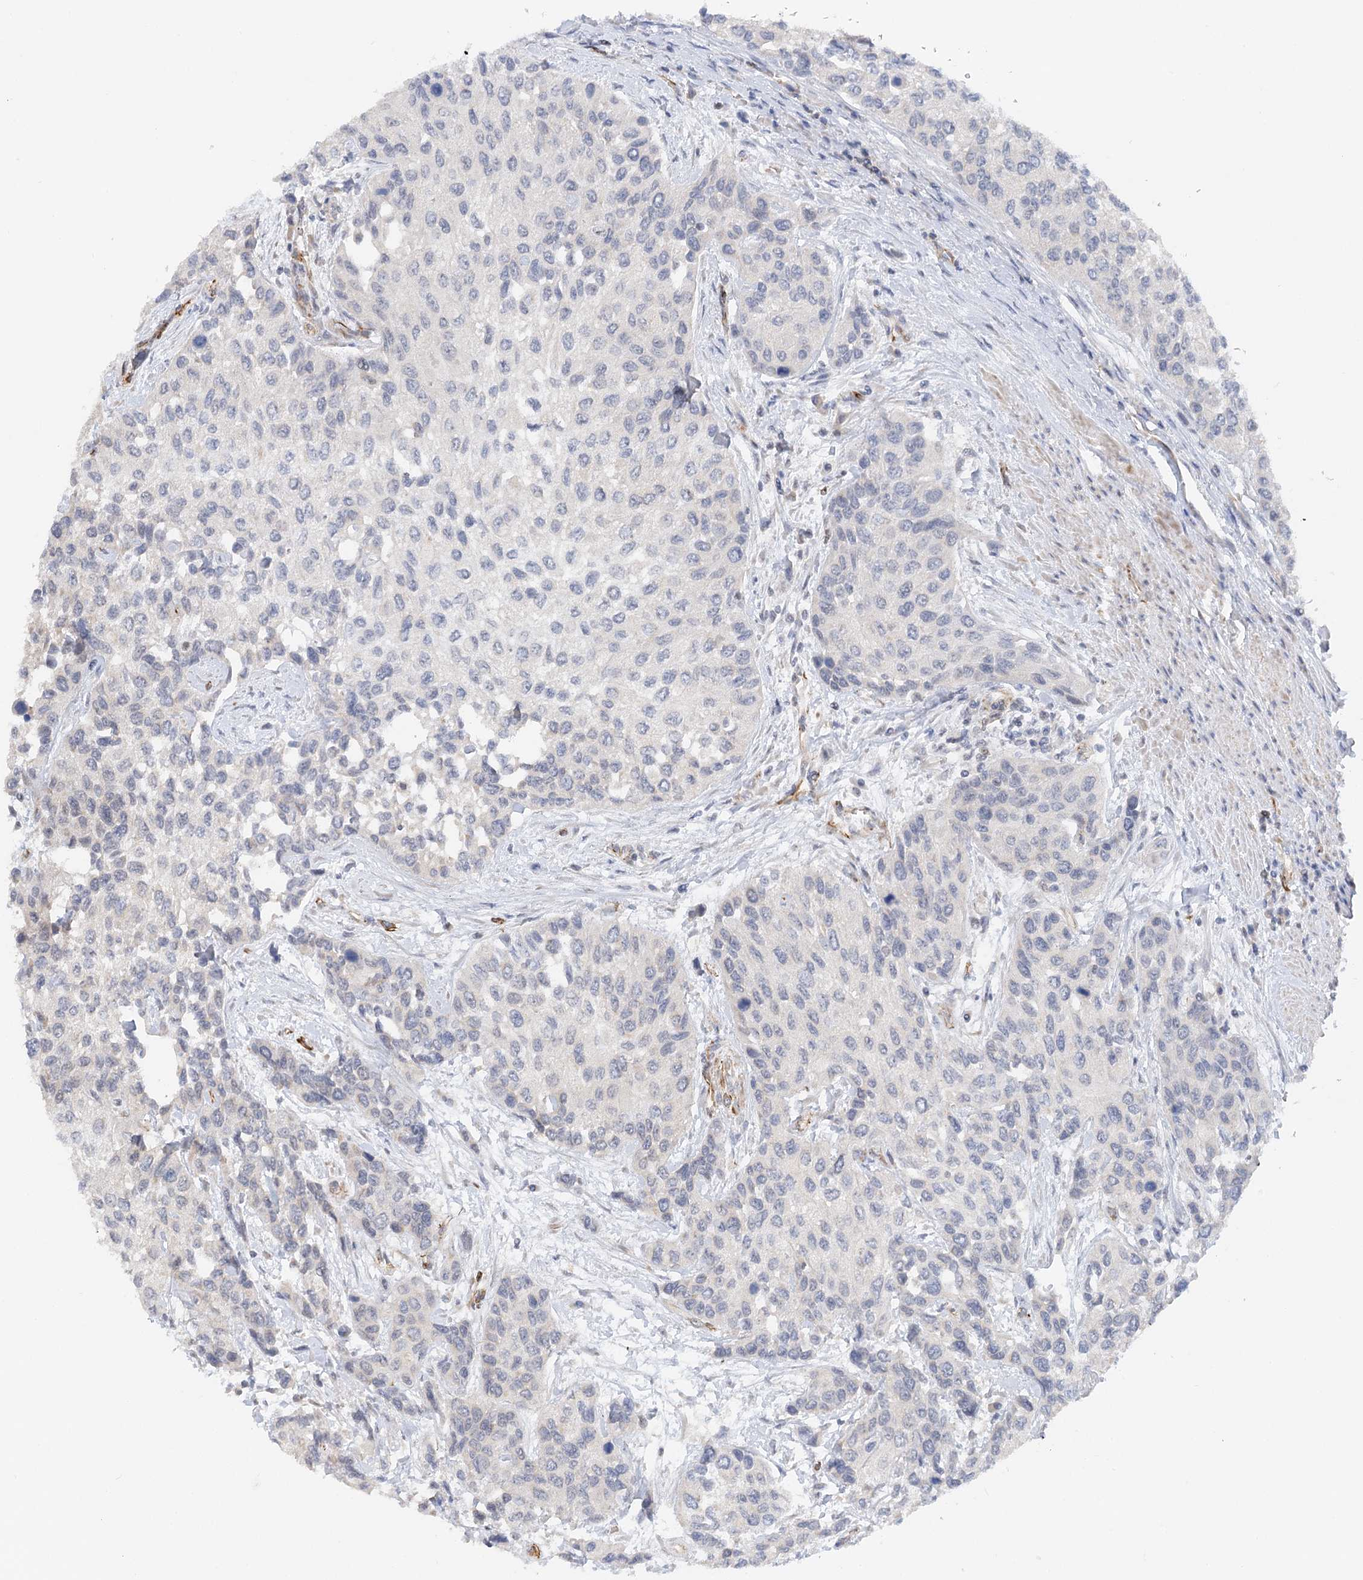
{"staining": {"intensity": "negative", "quantity": "none", "location": "none"}, "tissue": "urothelial cancer", "cell_type": "Tumor cells", "image_type": "cancer", "snomed": [{"axis": "morphology", "description": "Normal tissue, NOS"}, {"axis": "morphology", "description": "Urothelial carcinoma, High grade"}, {"axis": "topography", "description": "Vascular tissue"}, {"axis": "topography", "description": "Urinary bladder"}], "caption": "Urothelial cancer stained for a protein using immunohistochemistry demonstrates no positivity tumor cells.", "gene": "NELL2", "patient": {"sex": "female", "age": 56}}